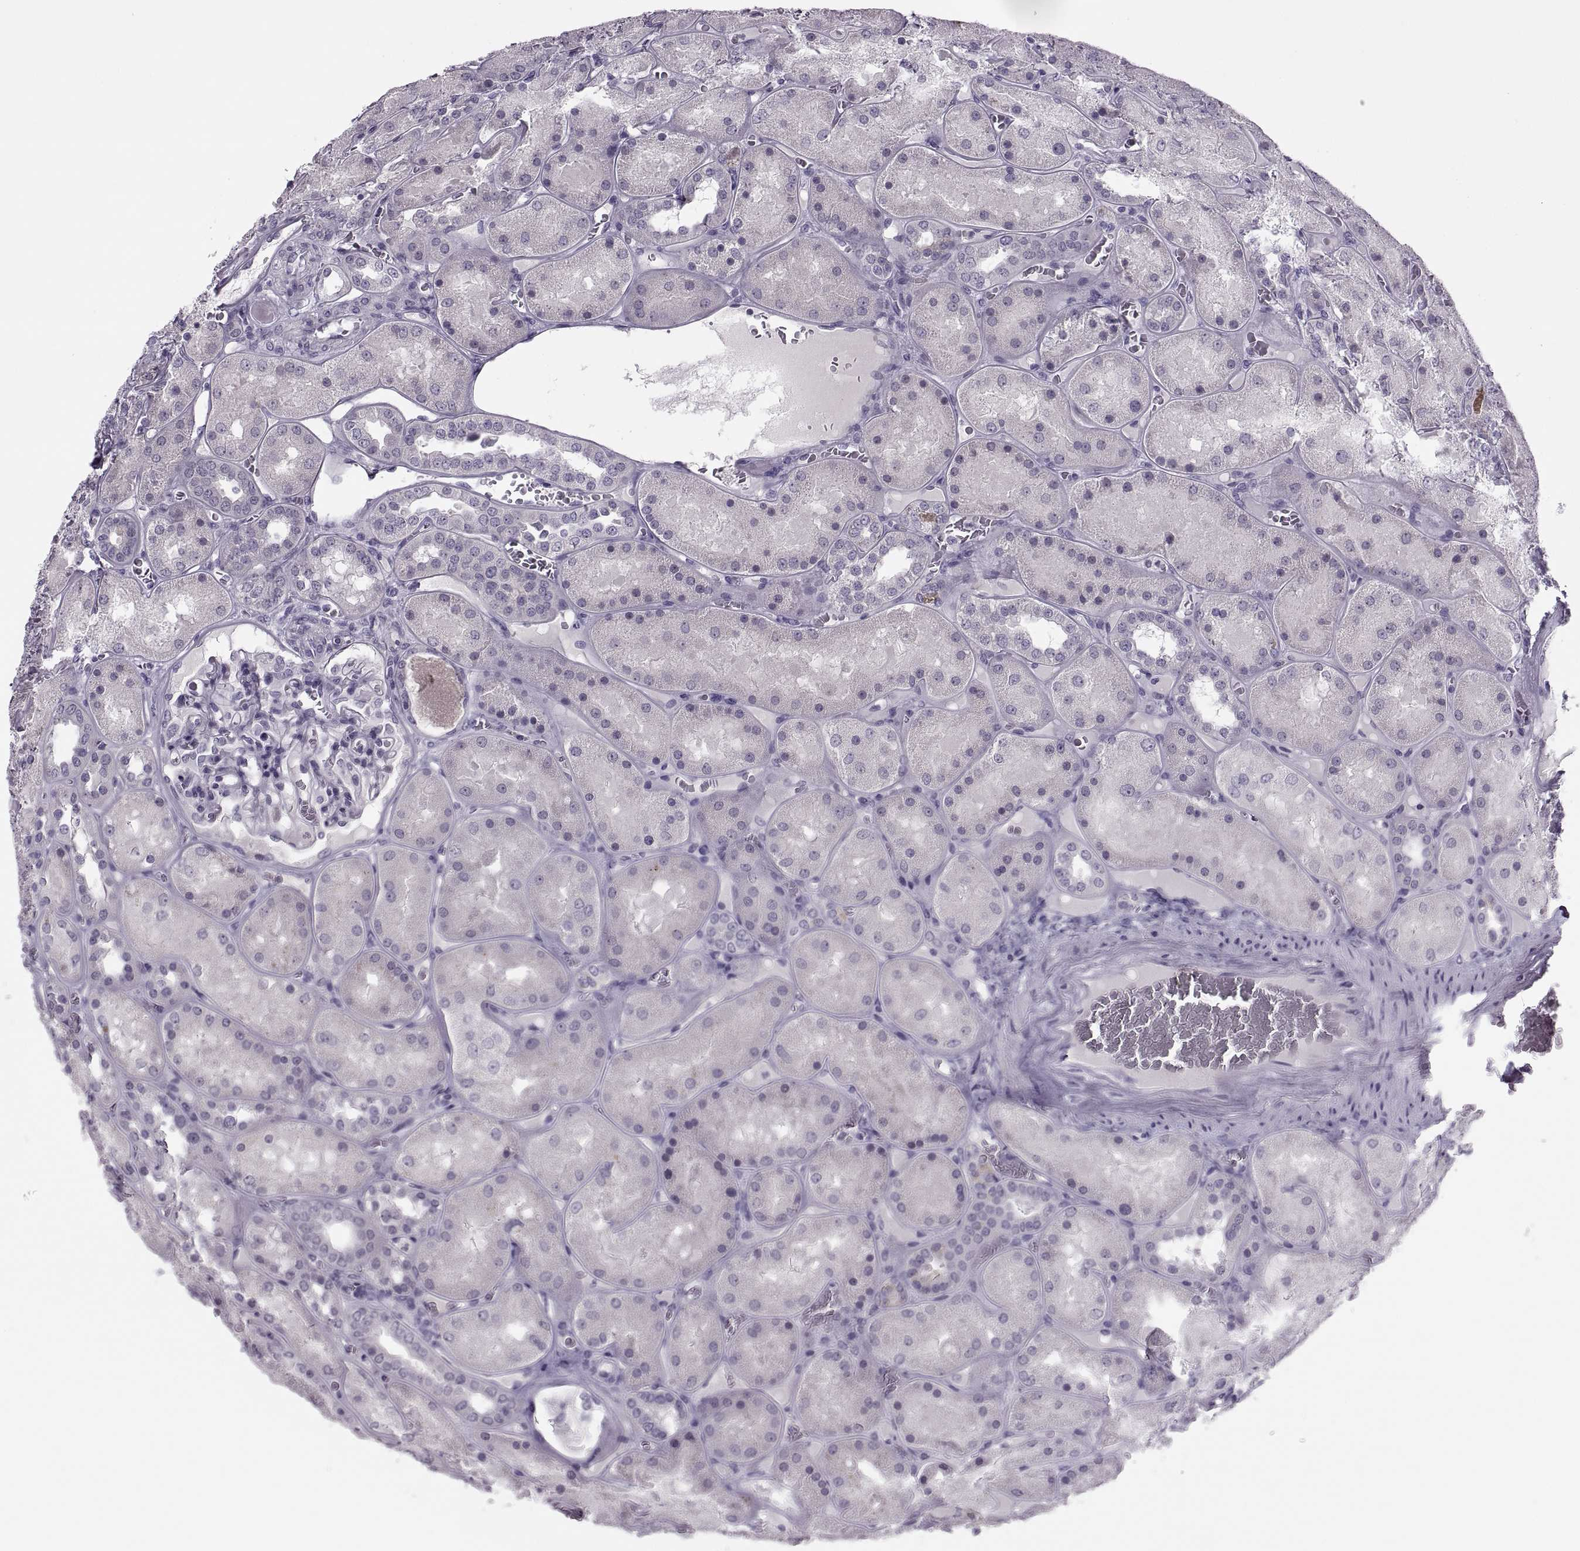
{"staining": {"intensity": "negative", "quantity": "none", "location": "none"}, "tissue": "kidney", "cell_type": "Cells in glomeruli", "image_type": "normal", "snomed": [{"axis": "morphology", "description": "Normal tissue, NOS"}, {"axis": "topography", "description": "Kidney"}], "caption": "This is an IHC image of unremarkable kidney. There is no staining in cells in glomeruli.", "gene": "SYNGR4", "patient": {"sex": "male", "age": 73}}